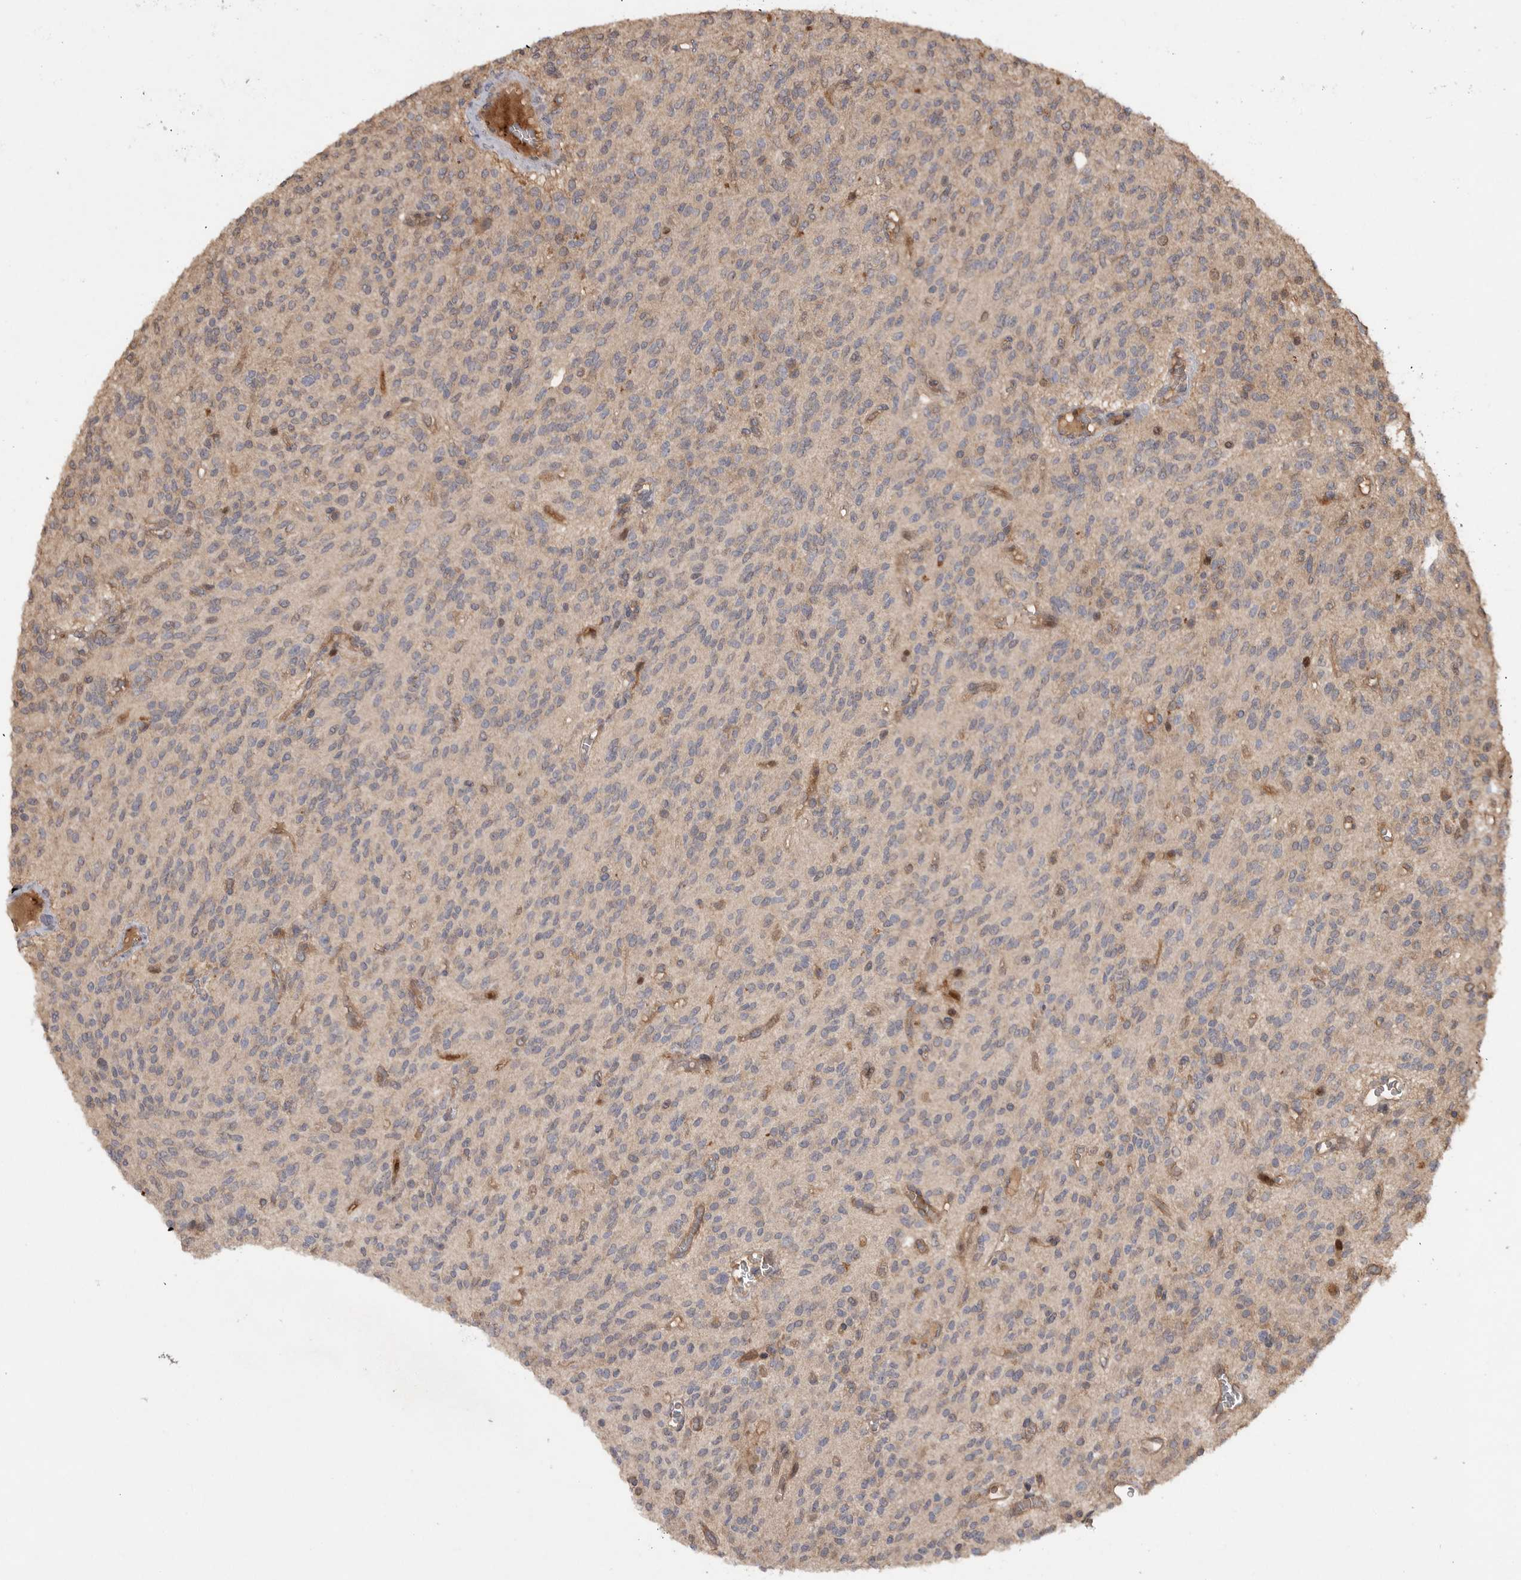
{"staining": {"intensity": "negative", "quantity": "none", "location": "none"}, "tissue": "glioma", "cell_type": "Tumor cells", "image_type": "cancer", "snomed": [{"axis": "morphology", "description": "Glioma, malignant, High grade"}, {"axis": "topography", "description": "Brain"}], "caption": "High magnification brightfield microscopy of malignant glioma (high-grade) stained with DAB (brown) and counterstained with hematoxylin (blue): tumor cells show no significant expression.", "gene": "VN1R4", "patient": {"sex": "male", "age": 34}}